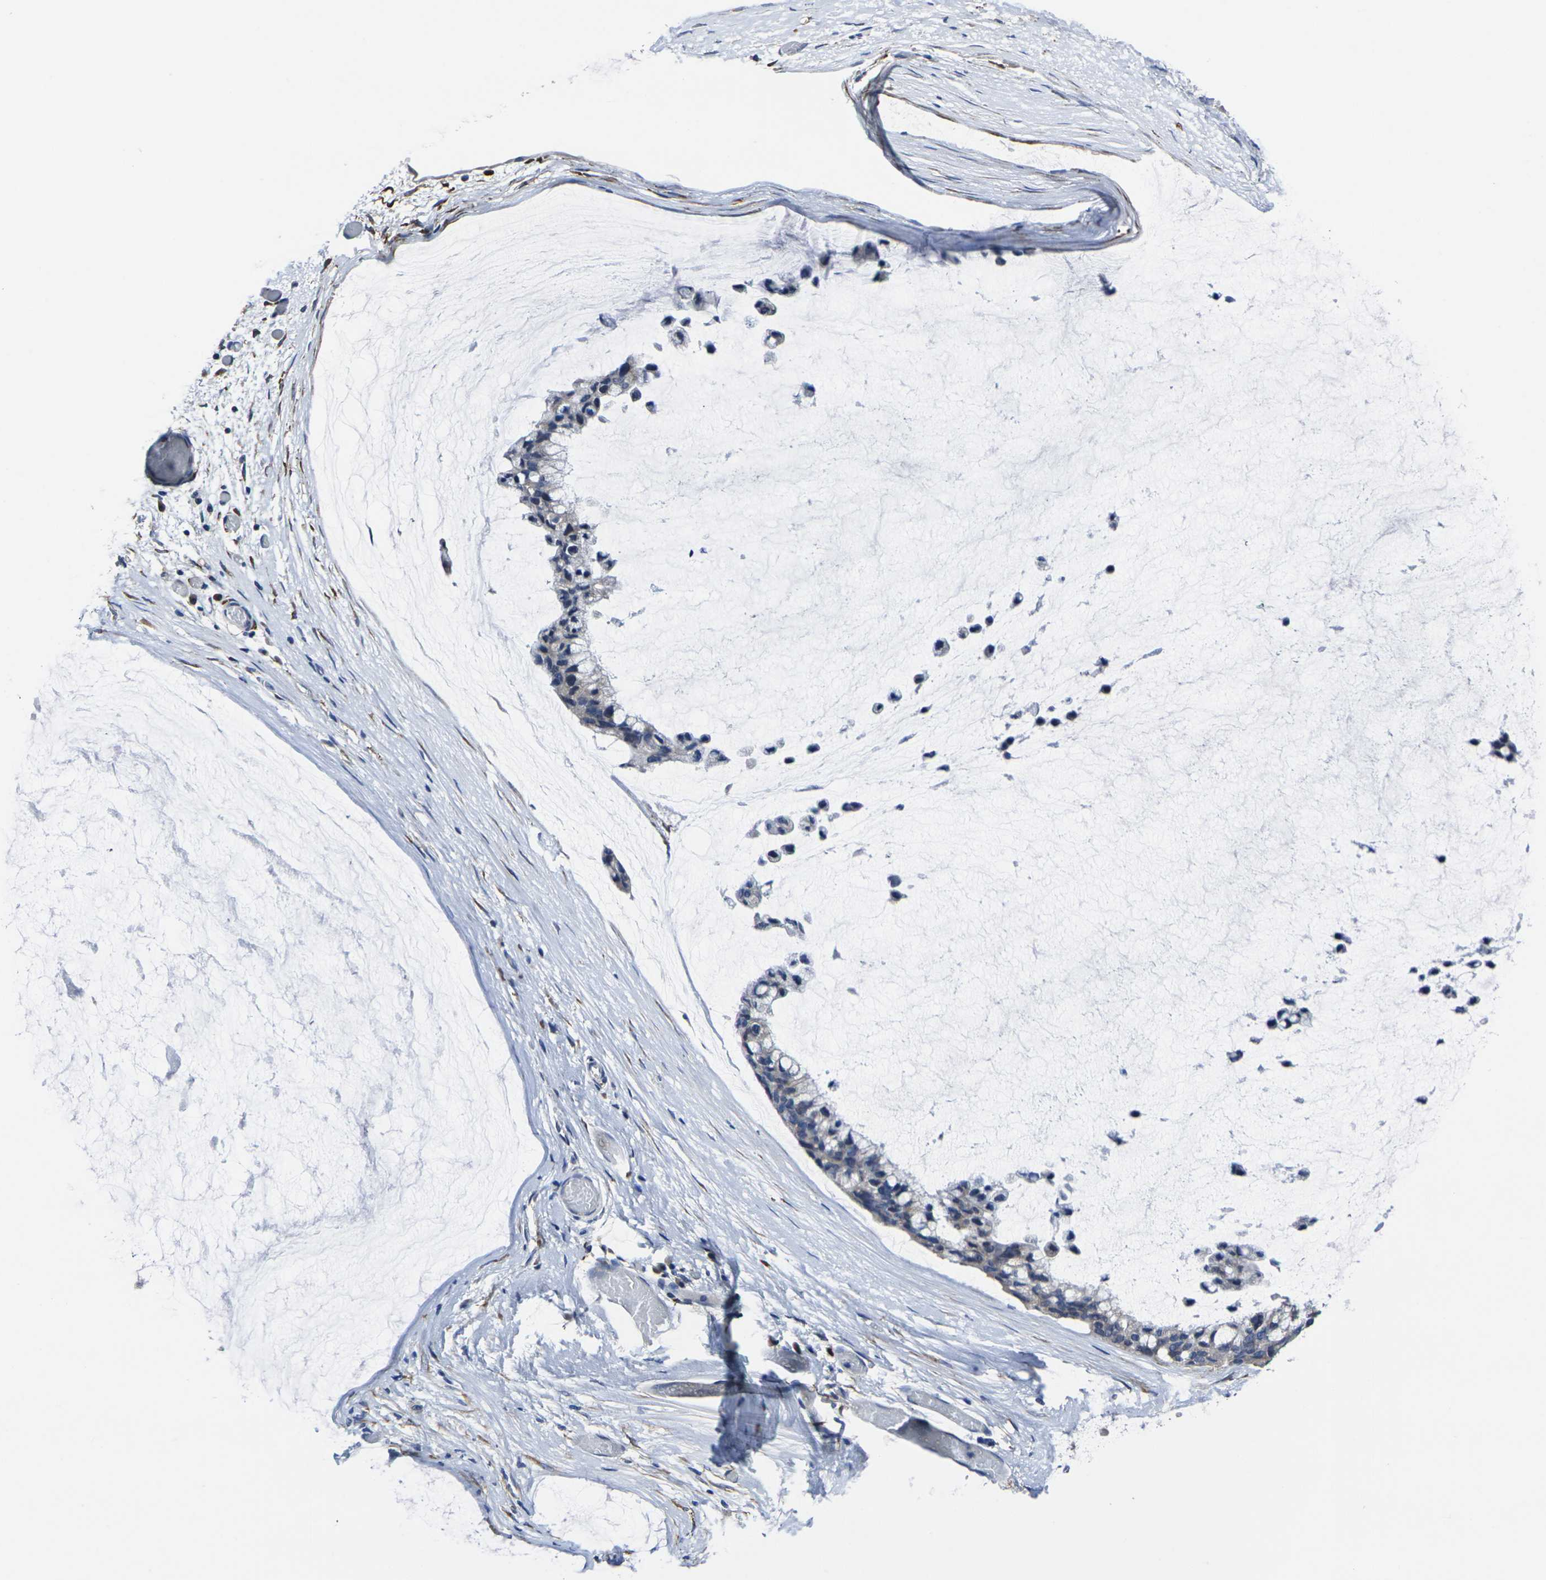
{"staining": {"intensity": "negative", "quantity": "none", "location": "none"}, "tissue": "ovarian cancer", "cell_type": "Tumor cells", "image_type": "cancer", "snomed": [{"axis": "morphology", "description": "Cystadenocarcinoma, mucinous, NOS"}, {"axis": "topography", "description": "Ovary"}], "caption": "Immunohistochemistry photomicrograph of neoplastic tissue: ovarian mucinous cystadenocarcinoma stained with DAB exhibits no significant protein staining in tumor cells.", "gene": "CYP2C8", "patient": {"sex": "female", "age": 39}}